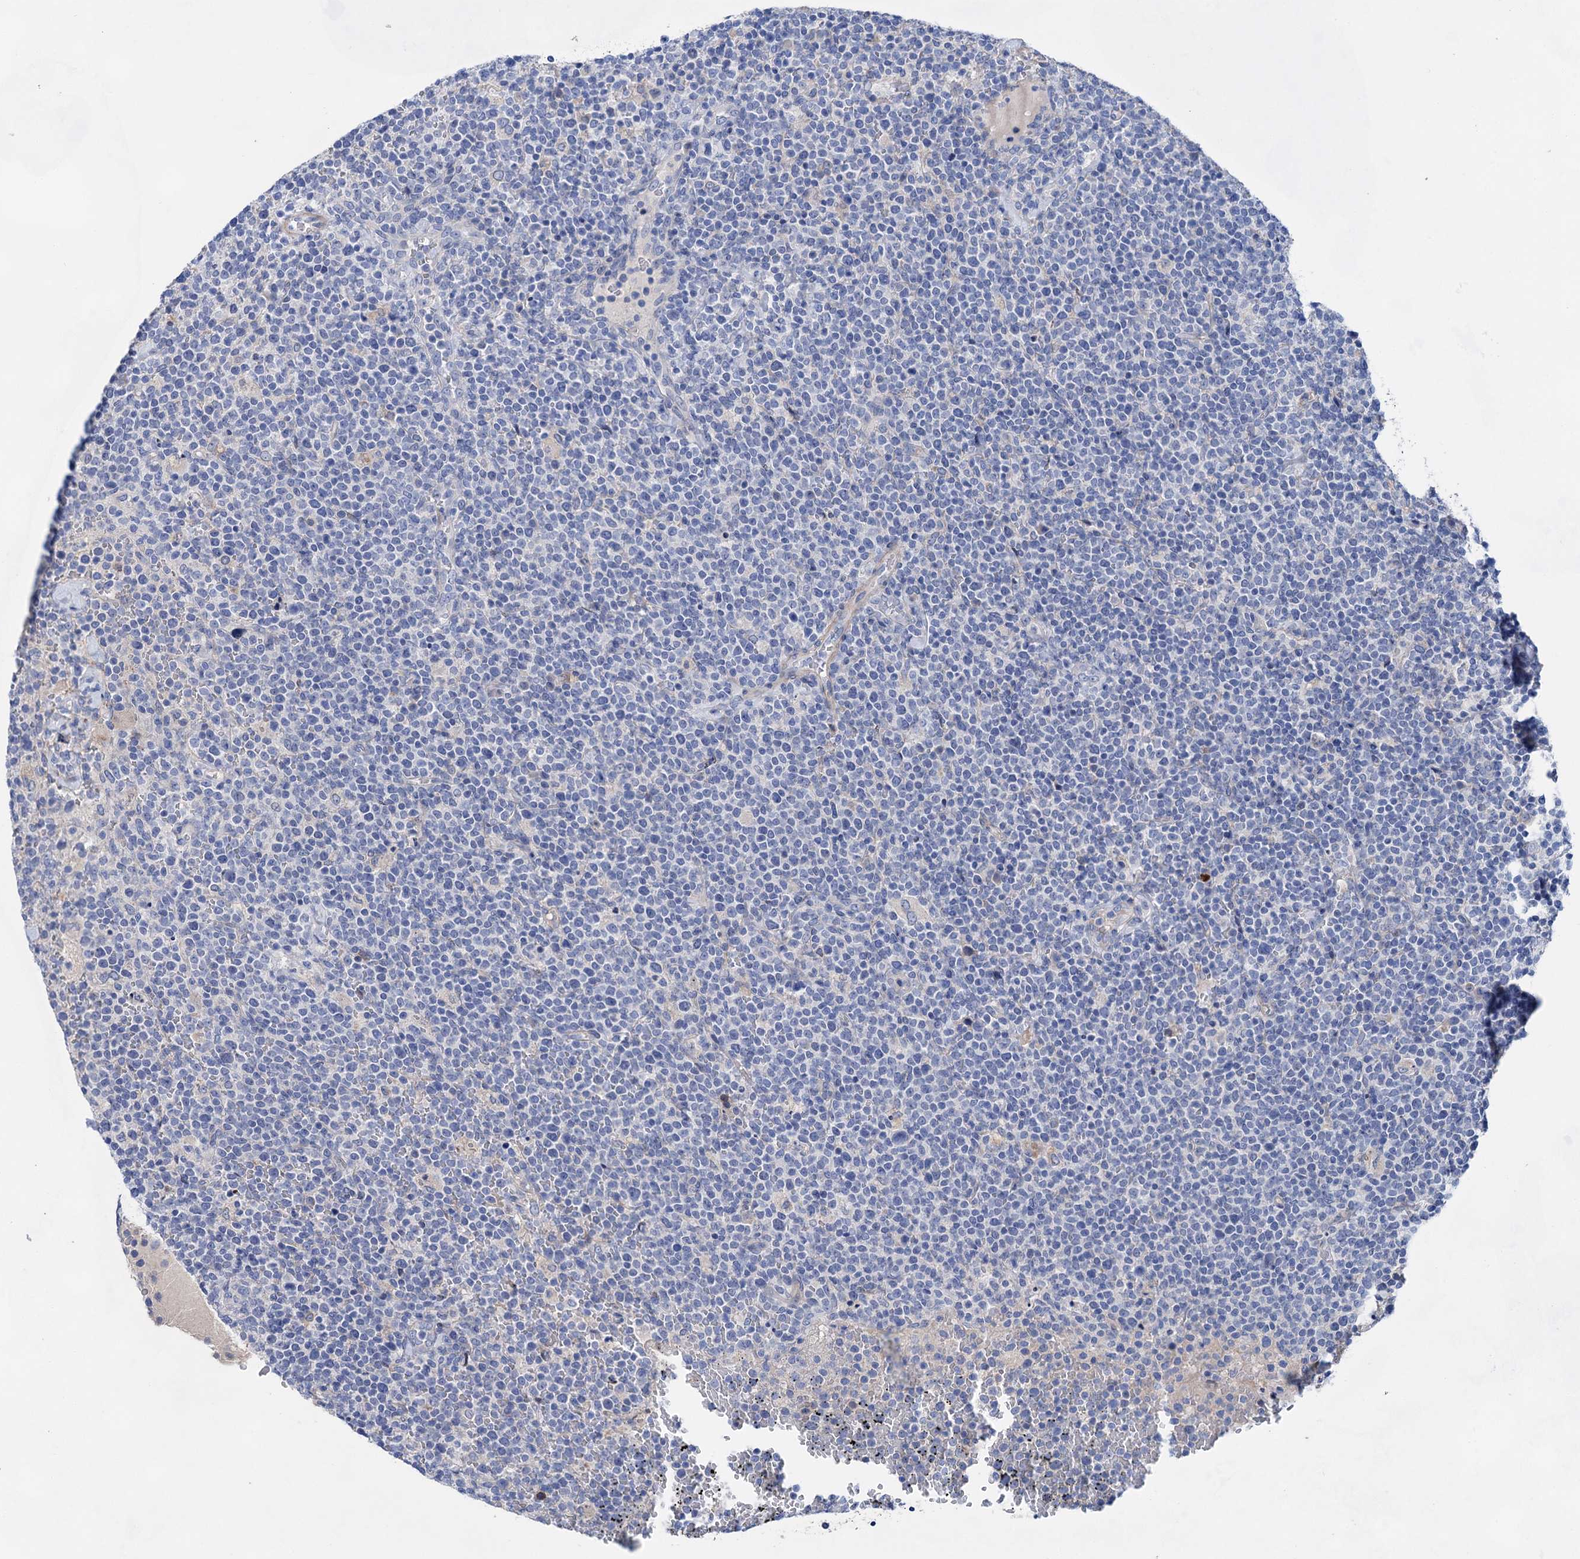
{"staining": {"intensity": "negative", "quantity": "none", "location": "none"}, "tissue": "lymphoma", "cell_type": "Tumor cells", "image_type": "cancer", "snomed": [{"axis": "morphology", "description": "Malignant lymphoma, non-Hodgkin's type, High grade"}, {"axis": "topography", "description": "Lymph node"}], "caption": "Human lymphoma stained for a protein using immunohistochemistry (IHC) exhibits no expression in tumor cells.", "gene": "GPR155", "patient": {"sex": "male", "age": 61}}